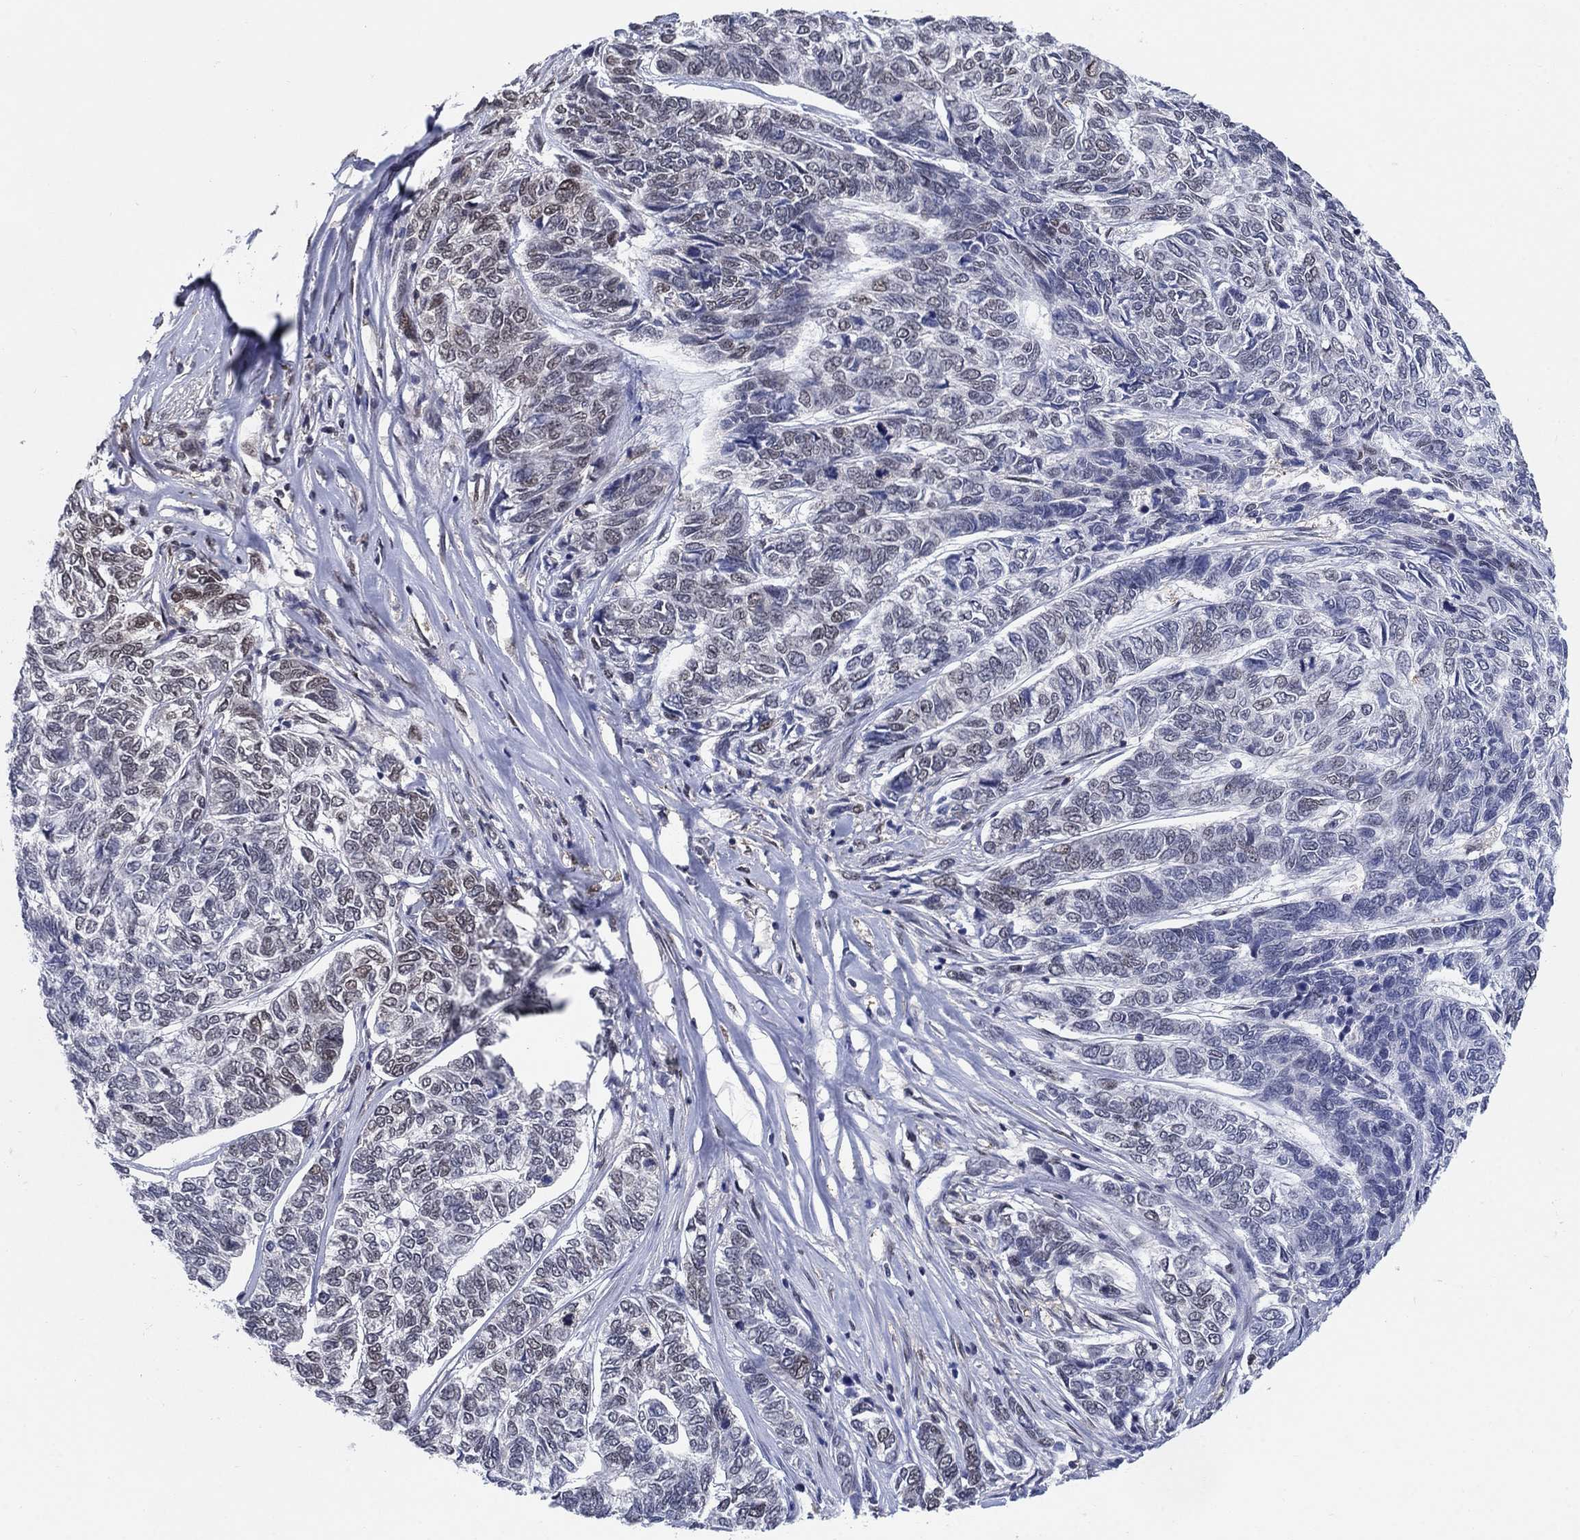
{"staining": {"intensity": "weak", "quantity": "<25%", "location": "nuclear"}, "tissue": "skin cancer", "cell_type": "Tumor cells", "image_type": "cancer", "snomed": [{"axis": "morphology", "description": "Basal cell carcinoma"}, {"axis": "topography", "description": "Skin"}], "caption": "Basal cell carcinoma (skin) stained for a protein using IHC shows no expression tumor cells.", "gene": "CENPE", "patient": {"sex": "female", "age": 65}}